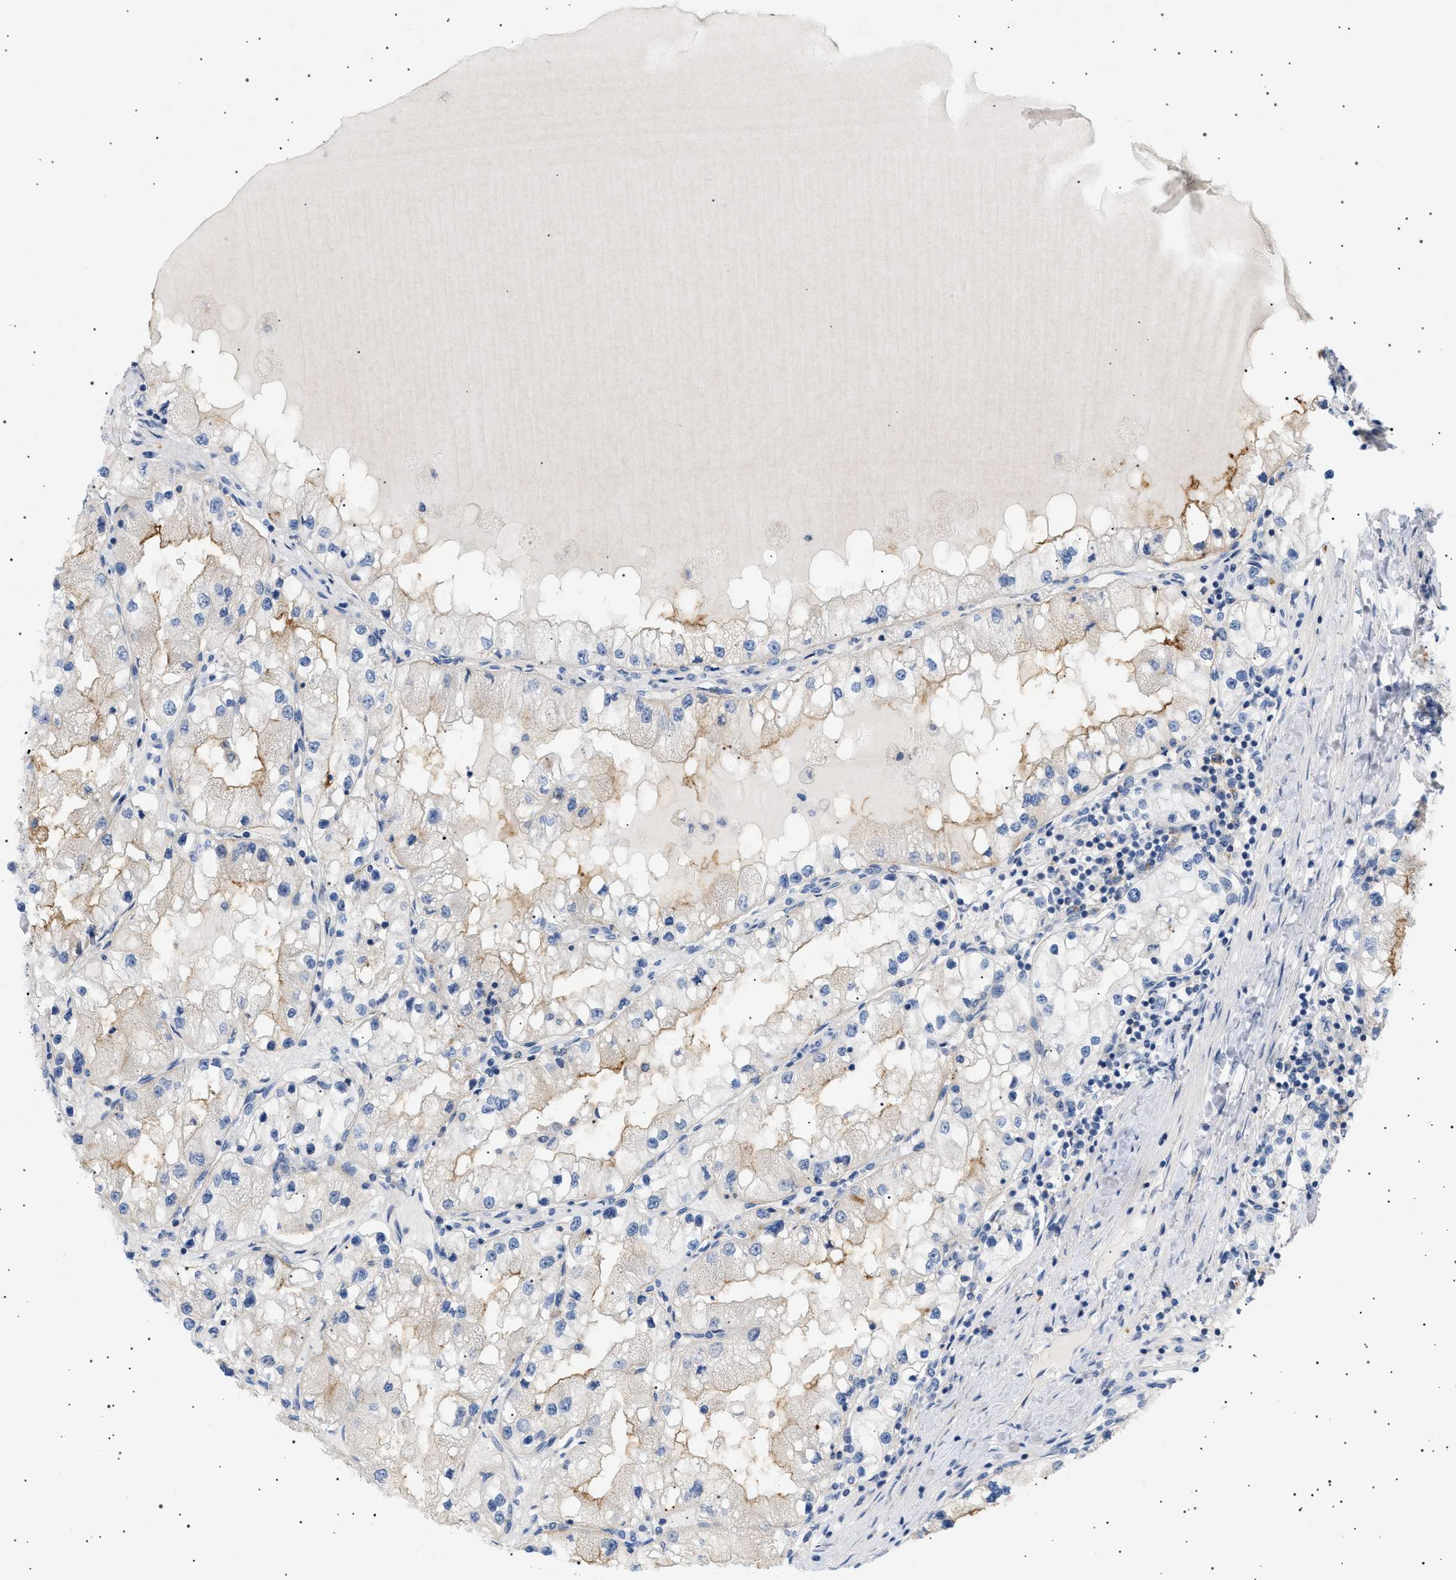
{"staining": {"intensity": "moderate", "quantity": "<25%", "location": "cytoplasmic/membranous"}, "tissue": "renal cancer", "cell_type": "Tumor cells", "image_type": "cancer", "snomed": [{"axis": "morphology", "description": "Adenocarcinoma, NOS"}, {"axis": "topography", "description": "Kidney"}], "caption": "Renal cancer (adenocarcinoma) stained for a protein (brown) exhibits moderate cytoplasmic/membranous positive positivity in approximately <25% of tumor cells.", "gene": "ADCY10", "patient": {"sex": "male", "age": 68}}